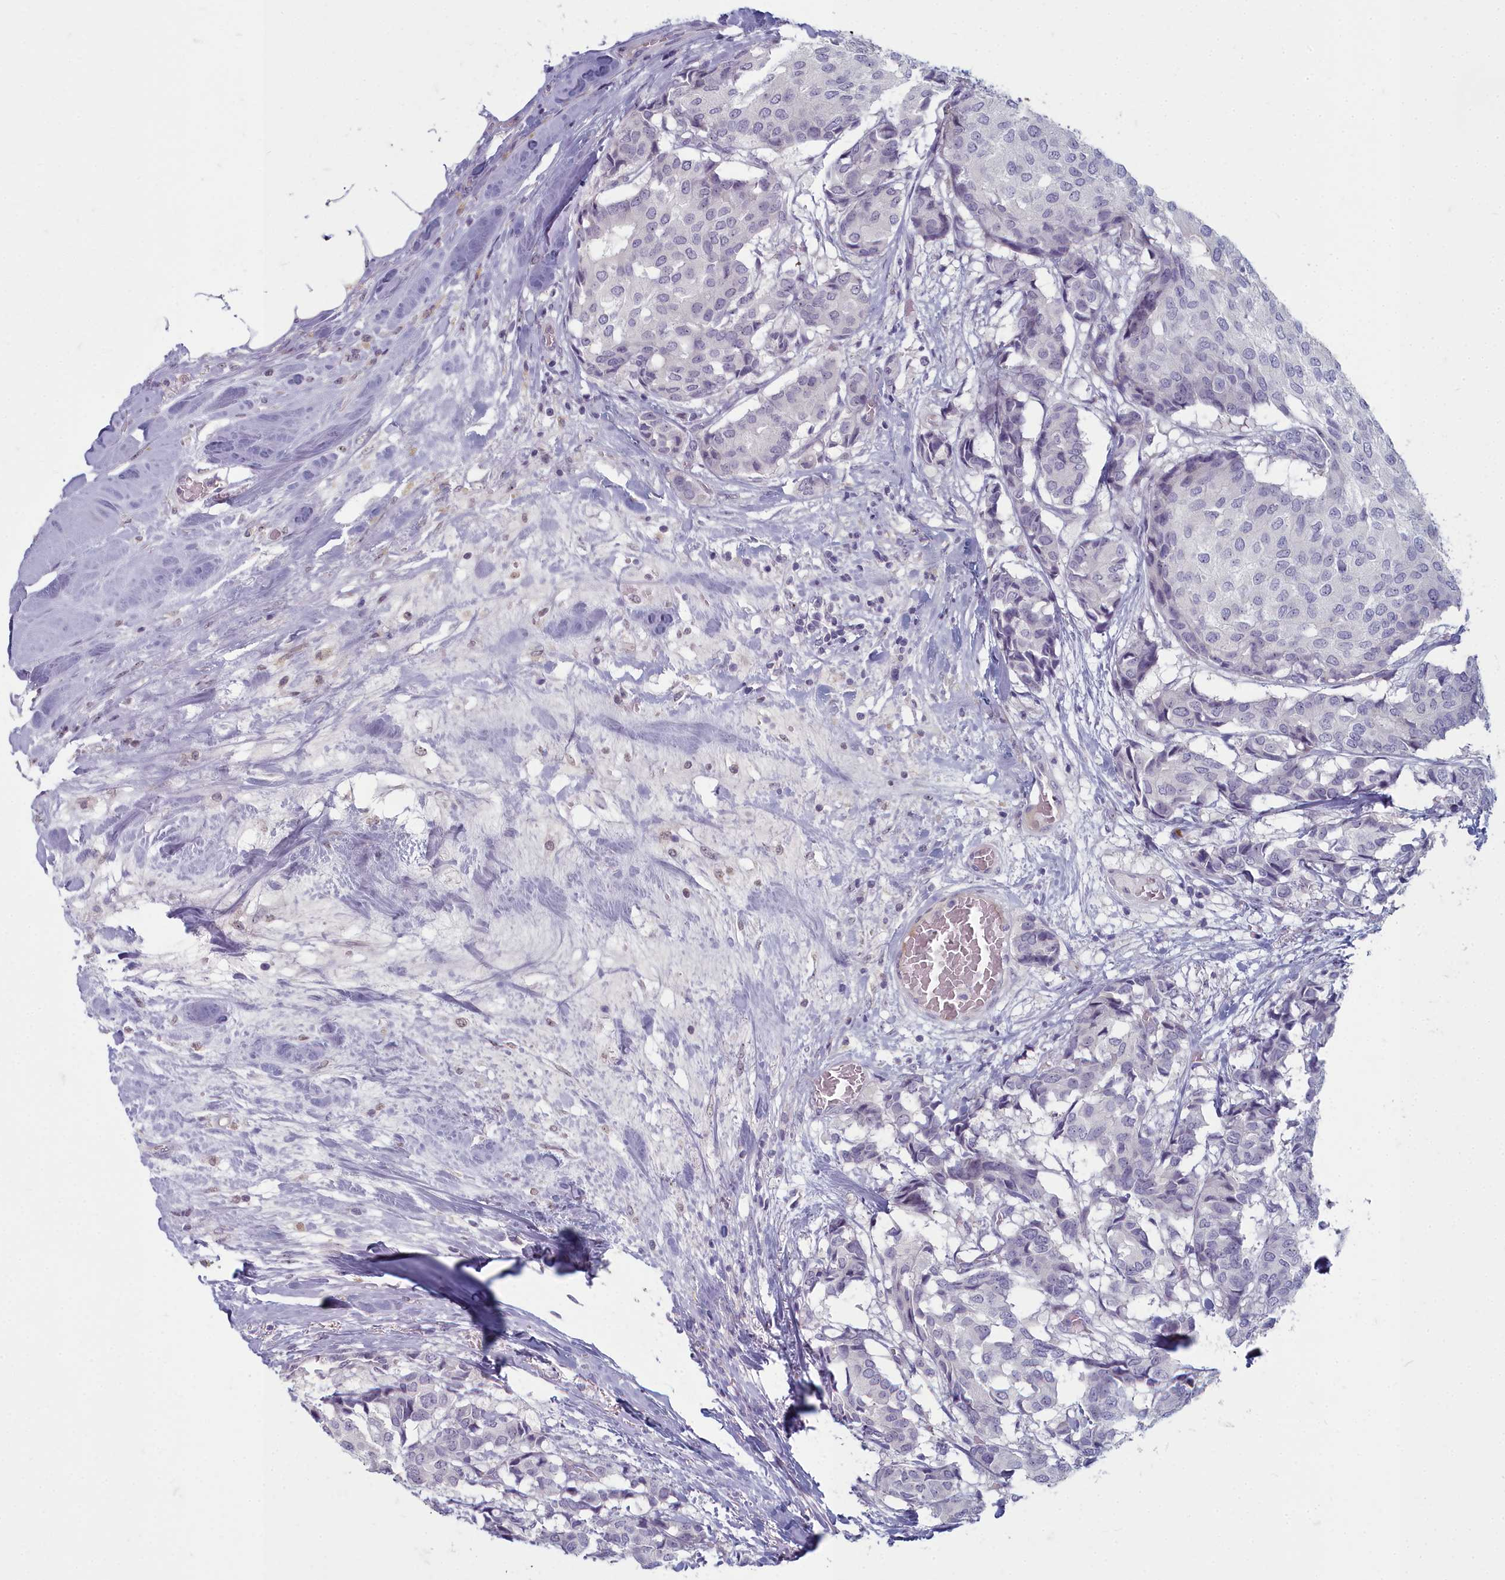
{"staining": {"intensity": "negative", "quantity": "none", "location": "none"}, "tissue": "breast cancer", "cell_type": "Tumor cells", "image_type": "cancer", "snomed": [{"axis": "morphology", "description": "Duct carcinoma"}, {"axis": "topography", "description": "Breast"}], "caption": "Breast cancer (intraductal carcinoma) was stained to show a protein in brown. There is no significant positivity in tumor cells.", "gene": "INSYN2A", "patient": {"sex": "female", "age": 75}}